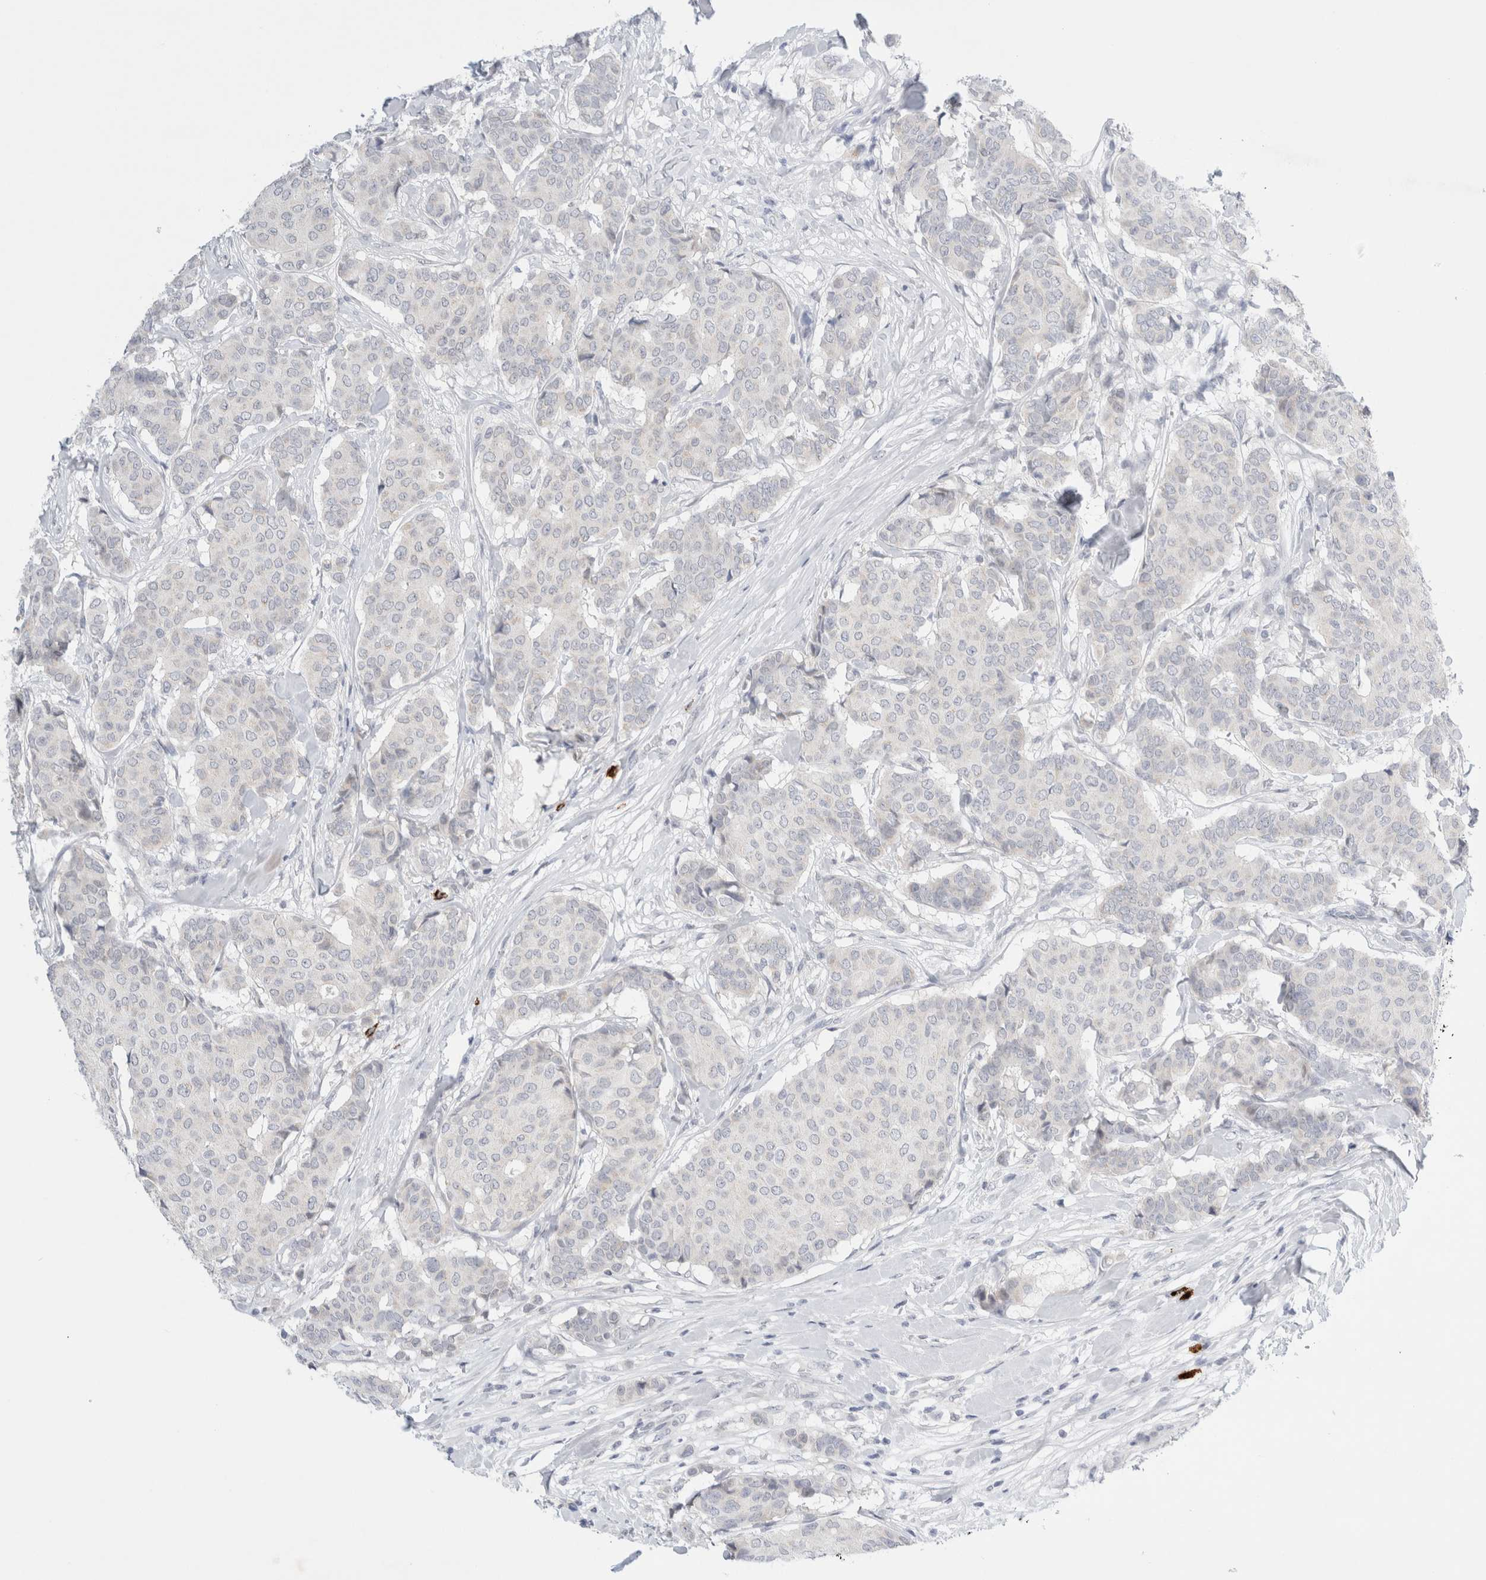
{"staining": {"intensity": "negative", "quantity": "none", "location": "none"}, "tissue": "breast cancer", "cell_type": "Tumor cells", "image_type": "cancer", "snomed": [{"axis": "morphology", "description": "Duct carcinoma"}, {"axis": "topography", "description": "Breast"}], "caption": "There is no significant expression in tumor cells of intraductal carcinoma (breast). The staining was performed using DAB to visualize the protein expression in brown, while the nuclei were stained in blue with hematoxylin (Magnification: 20x).", "gene": "SLC22A12", "patient": {"sex": "female", "age": 75}}